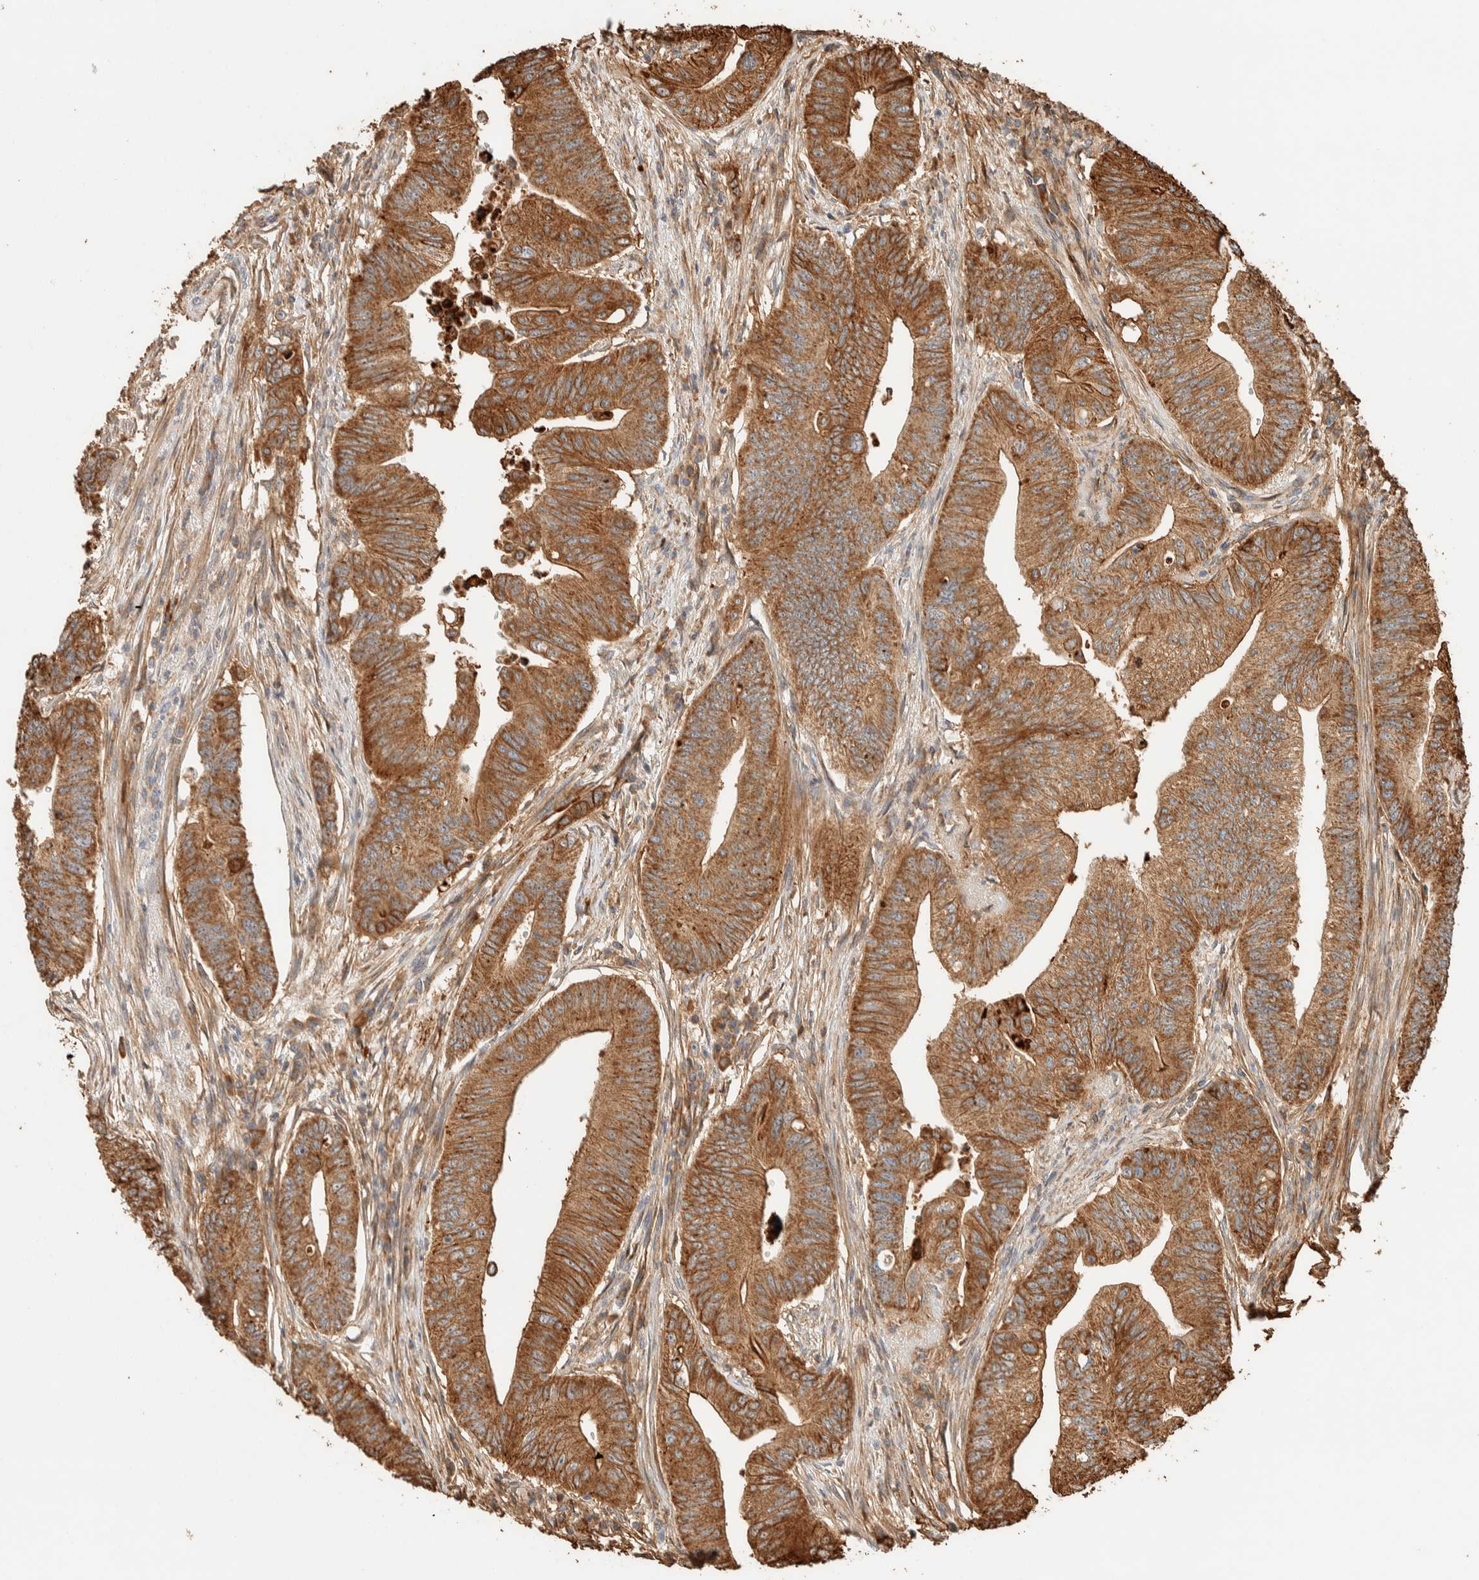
{"staining": {"intensity": "moderate", "quantity": ">75%", "location": "cytoplasmic/membranous"}, "tissue": "colorectal cancer", "cell_type": "Tumor cells", "image_type": "cancer", "snomed": [{"axis": "morphology", "description": "Adenoma, NOS"}, {"axis": "morphology", "description": "Adenocarcinoma, NOS"}, {"axis": "topography", "description": "Colon"}], "caption": "High-magnification brightfield microscopy of colorectal cancer stained with DAB (3,3'-diaminobenzidine) (brown) and counterstained with hematoxylin (blue). tumor cells exhibit moderate cytoplasmic/membranous positivity is present in approximately>75% of cells.", "gene": "KIF9", "patient": {"sex": "male", "age": 79}}